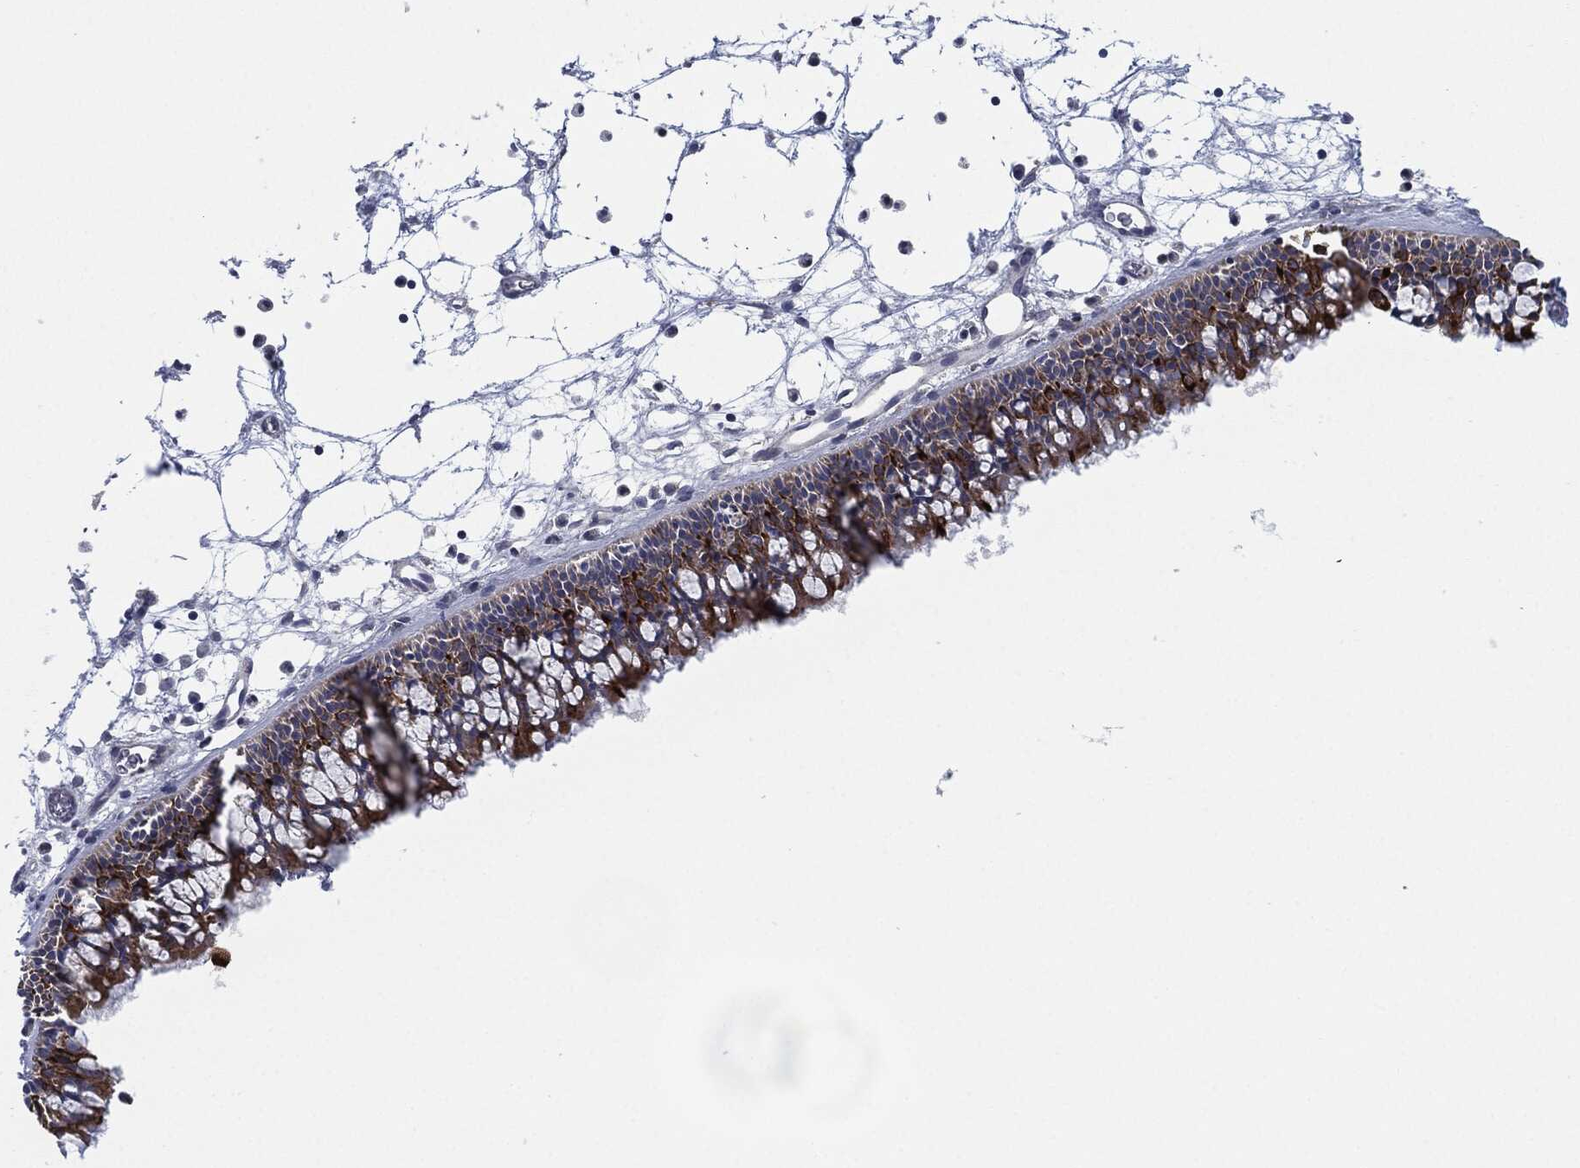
{"staining": {"intensity": "strong", "quantity": "25%-75%", "location": "cytoplasmic/membranous"}, "tissue": "nasopharynx", "cell_type": "Respiratory epithelial cells", "image_type": "normal", "snomed": [{"axis": "morphology", "description": "Normal tissue, NOS"}, {"axis": "topography", "description": "Nasopharynx"}], "caption": "Brown immunohistochemical staining in normal nasopharynx shows strong cytoplasmic/membranous expression in about 25%-75% of respiratory epithelial cells. The protein is stained brown, and the nuclei are stained in blue (DAB (3,3'-diaminobenzidine) IHC with brightfield microscopy, high magnification).", "gene": "SHROOM2", "patient": {"sex": "male", "age": 58}}